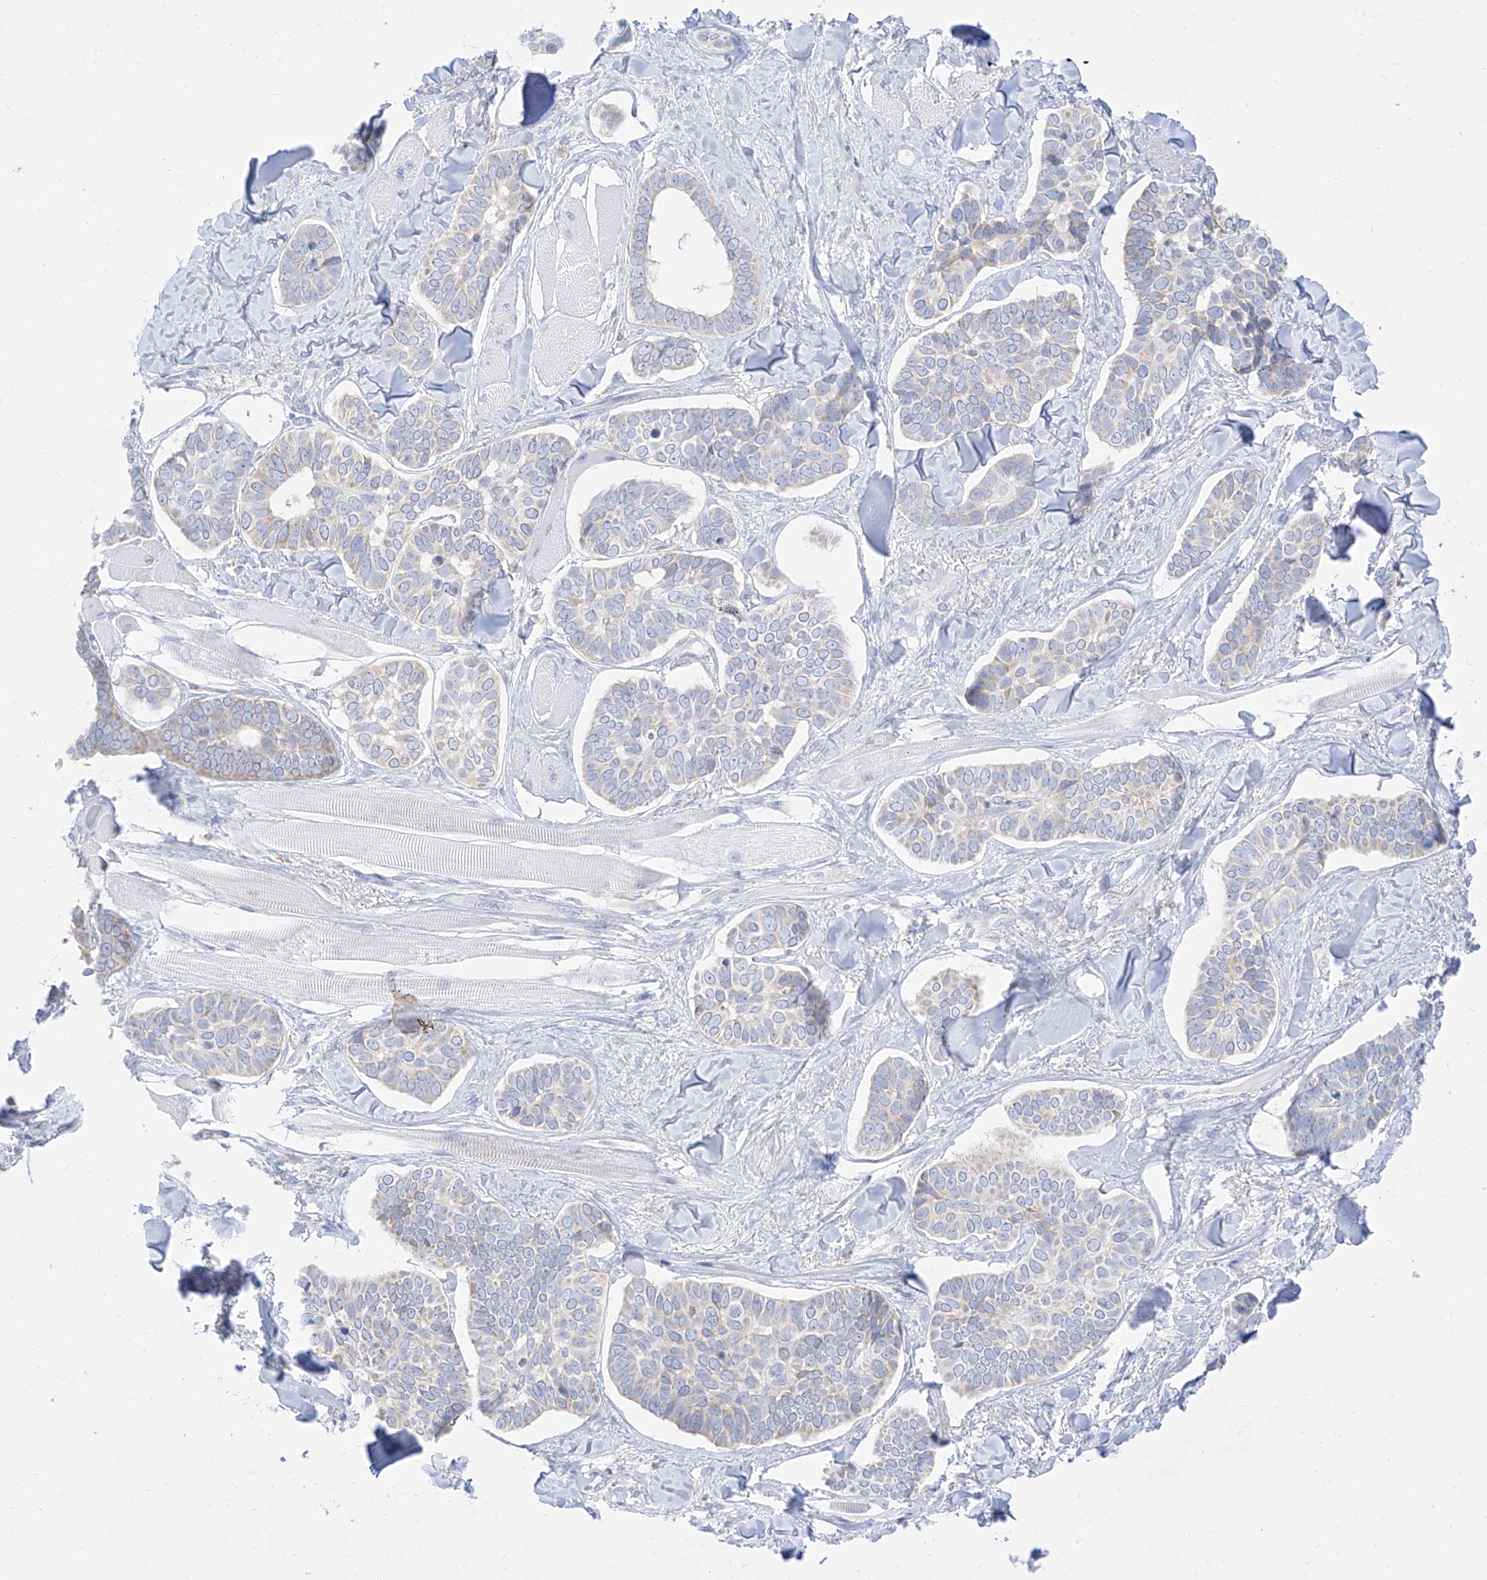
{"staining": {"intensity": "negative", "quantity": "none", "location": "none"}, "tissue": "skin cancer", "cell_type": "Tumor cells", "image_type": "cancer", "snomed": [{"axis": "morphology", "description": "Basal cell carcinoma"}, {"axis": "topography", "description": "Skin"}], "caption": "Tumor cells show no significant protein positivity in basal cell carcinoma (skin).", "gene": "SYTL3", "patient": {"sex": "male", "age": 62}}